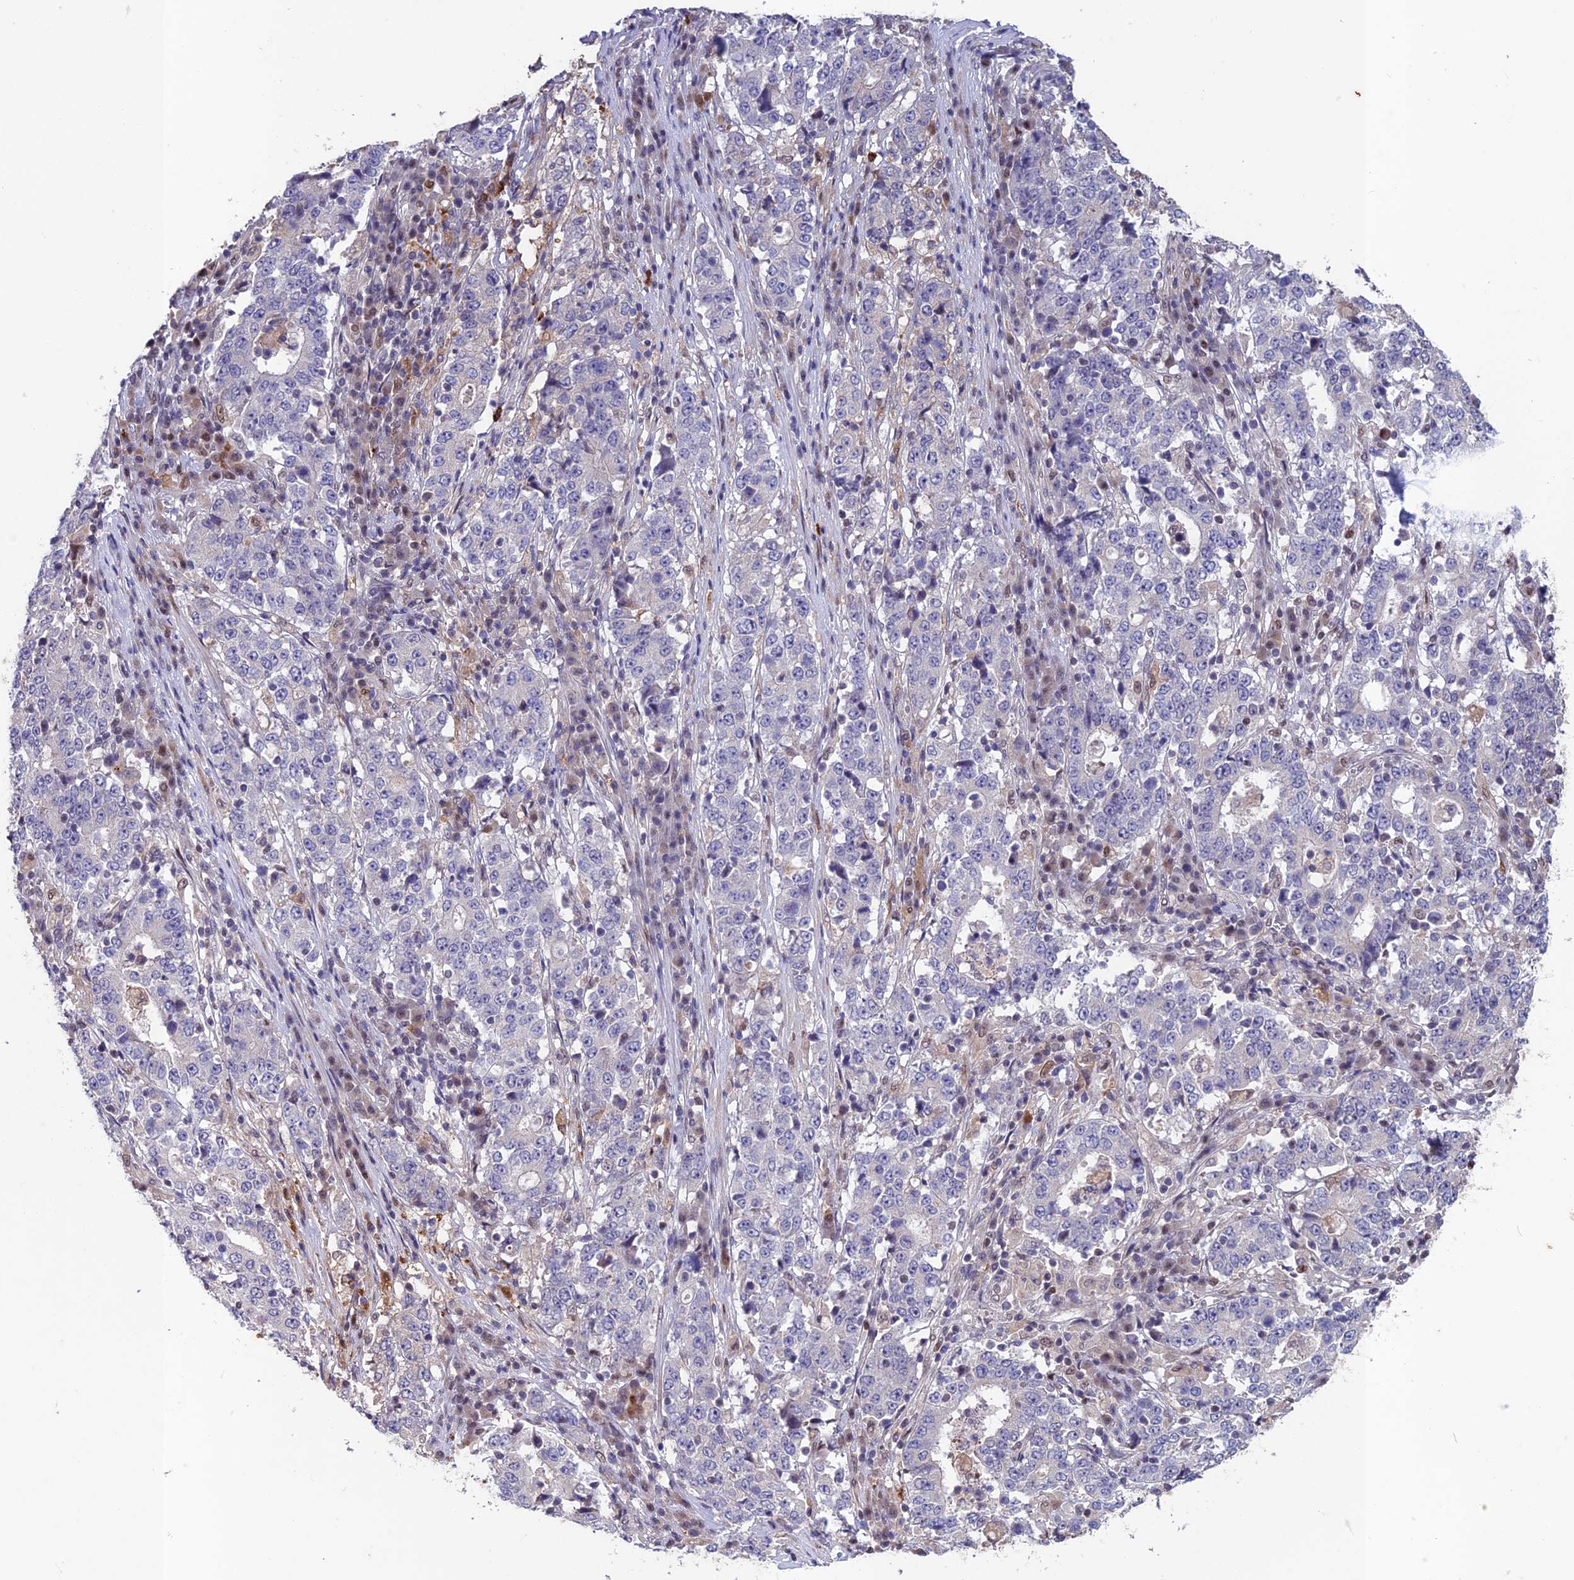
{"staining": {"intensity": "negative", "quantity": "none", "location": "none"}, "tissue": "stomach cancer", "cell_type": "Tumor cells", "image_type": "cancer", "snomed": [{"axis": "morphology", "description": "Adenocarcinoma, NOS"}, {"axis": "topography", "description": "Stomach"}], "caption": "This is a micrograph of immunohistochemistry (IHC) staining of stomach cancer, which shows no expression in tumor cells.", "gene": "MAST2", "patient": {"sex": "male", "age": 59}}